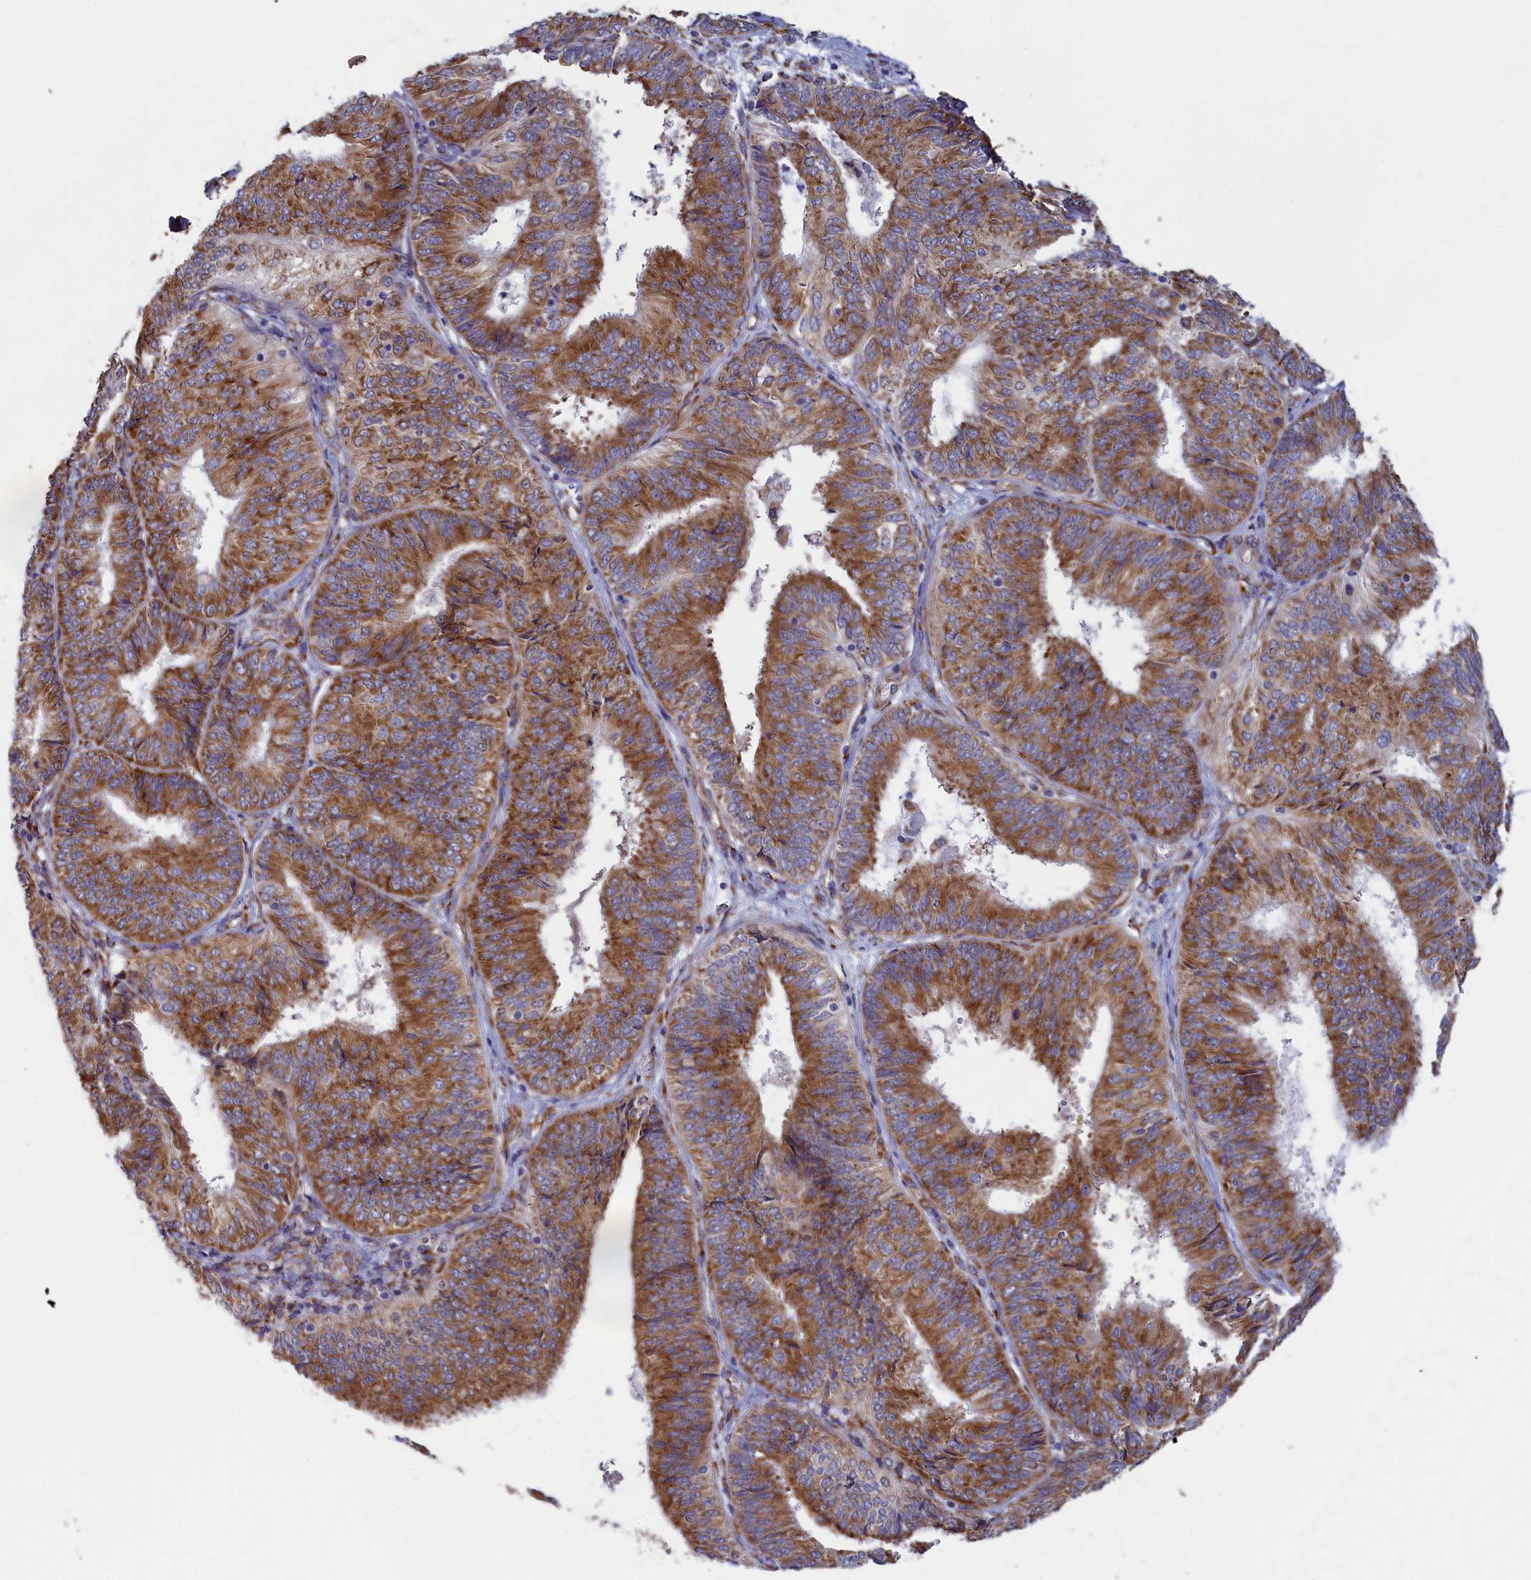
{"staining": {"intensity": "moderate", "quantity": ">75%", "location": "cytoplasmic/membranous"}, "tissue": "endometrial cancer", "cell_type": "Tumor cells", "image_type": "cancer", "snomed": [{"axis": "morphology", "description": "Adenocarcinoma, NOS"}, {"axis": "topography", "description": "Endometrium"}], "caption": "There is medium levels of moderate cytoplasmic/membranous positivity in tumor cells of adenocarcinoma (endometrial), as demonstrated by immunohistochemical staining (brown color).", "gene": "CCDC68", "patient": {"sex": "female", "age": 58}}